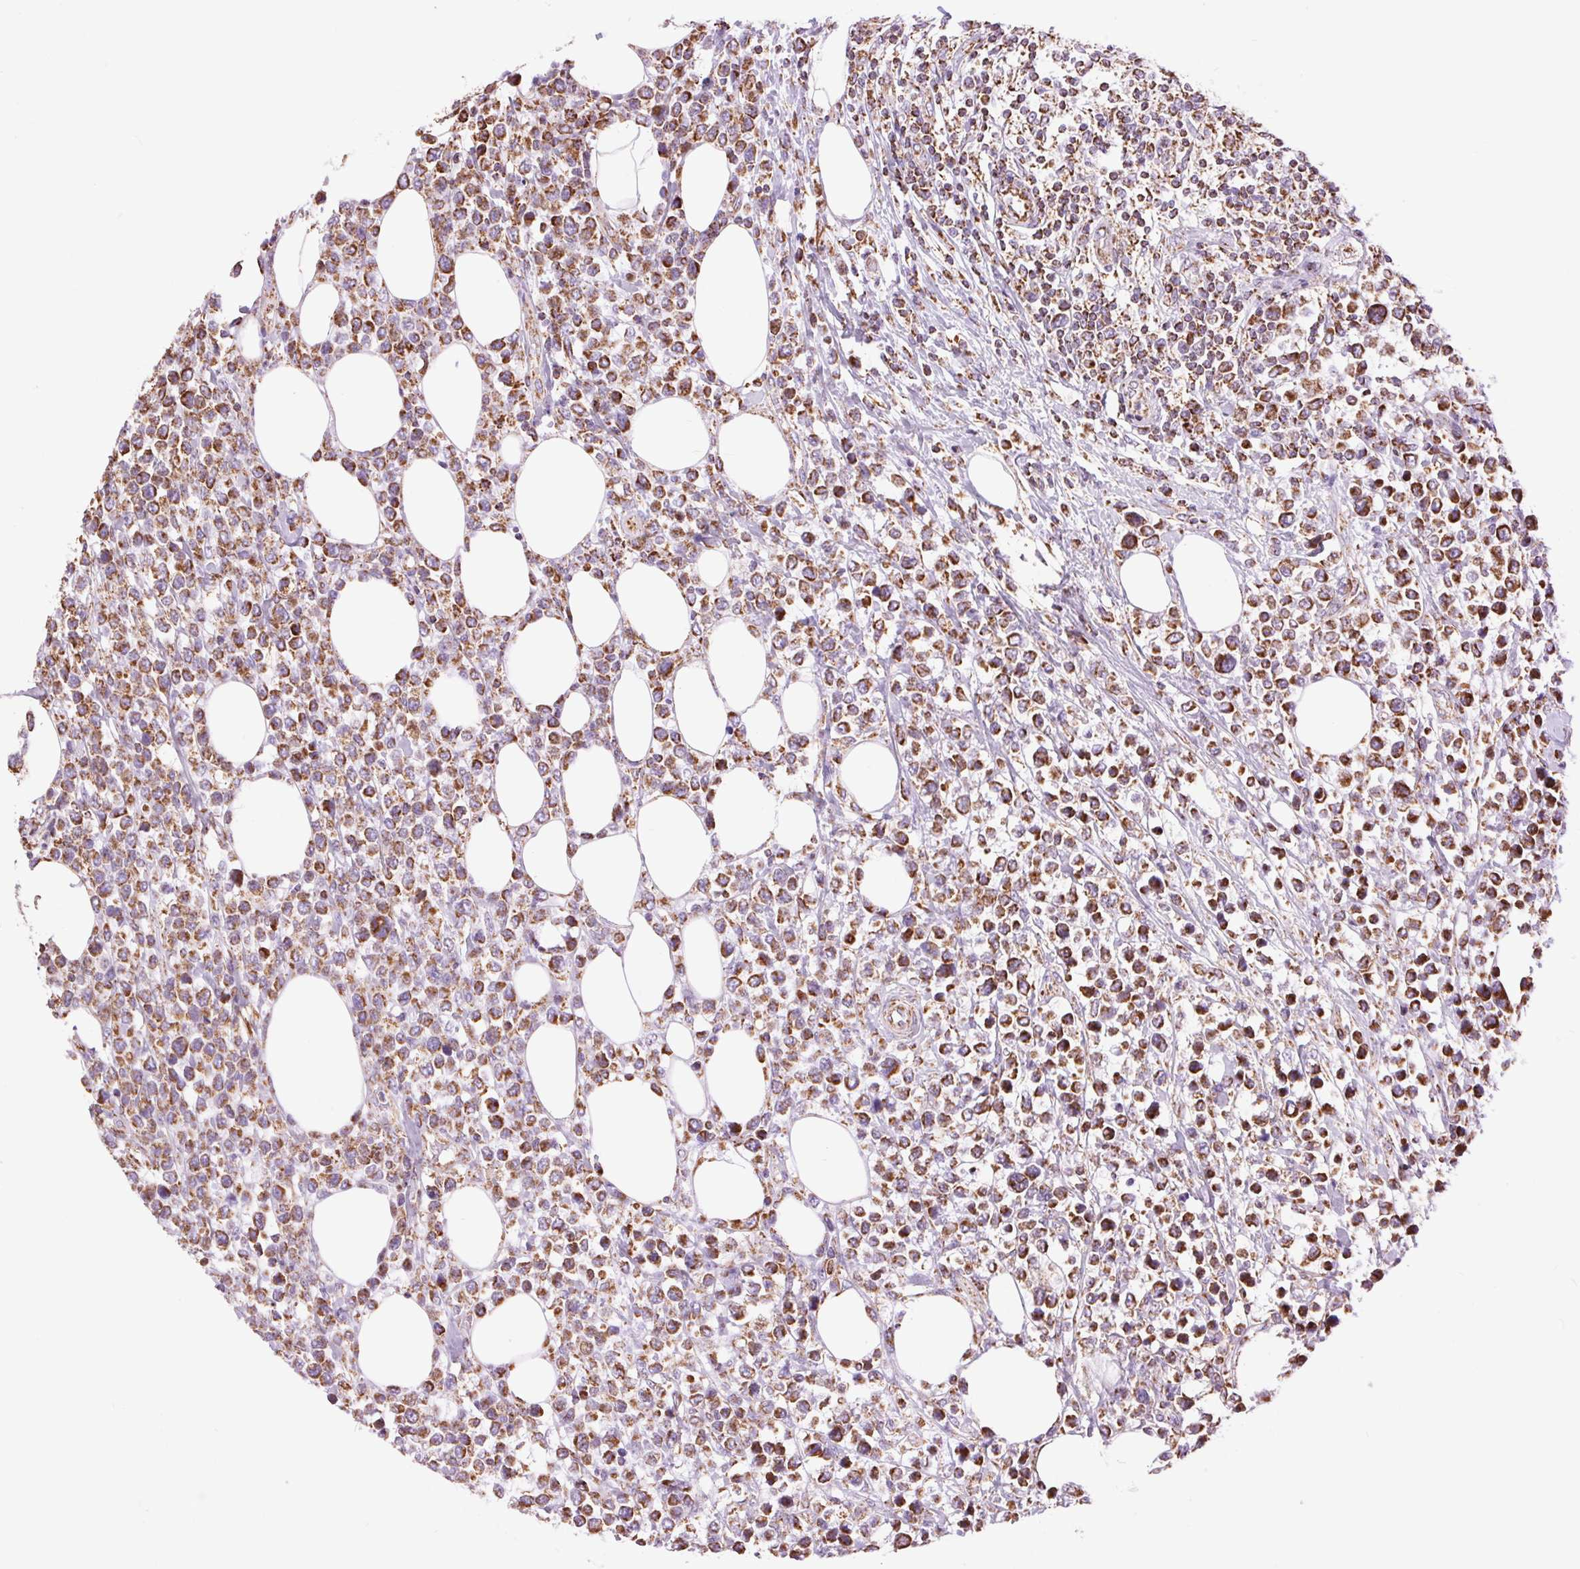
{"staining": {"intensity": "strong", "quantity": ">75%", "location": "cytoplasmic/membranous"}, "tissue": "lymphoma", "cell_type": "Tumor cells", "image_type": "cancer", "snomed": [{"axis": "morphology", "description": "Malignant lymphoma, non-Hodgkin's type, High grade"}, {"axis": "topography", "description": "Soft tissue"}], "caption": "Lymphoma tissue reveals strong cytoplasmic/membranous expression in about >75% of tumor cells, visualized by immunohistochemistry.", "gene": "ATP5PB", "patient": {"sex": "female", "age": 56}}